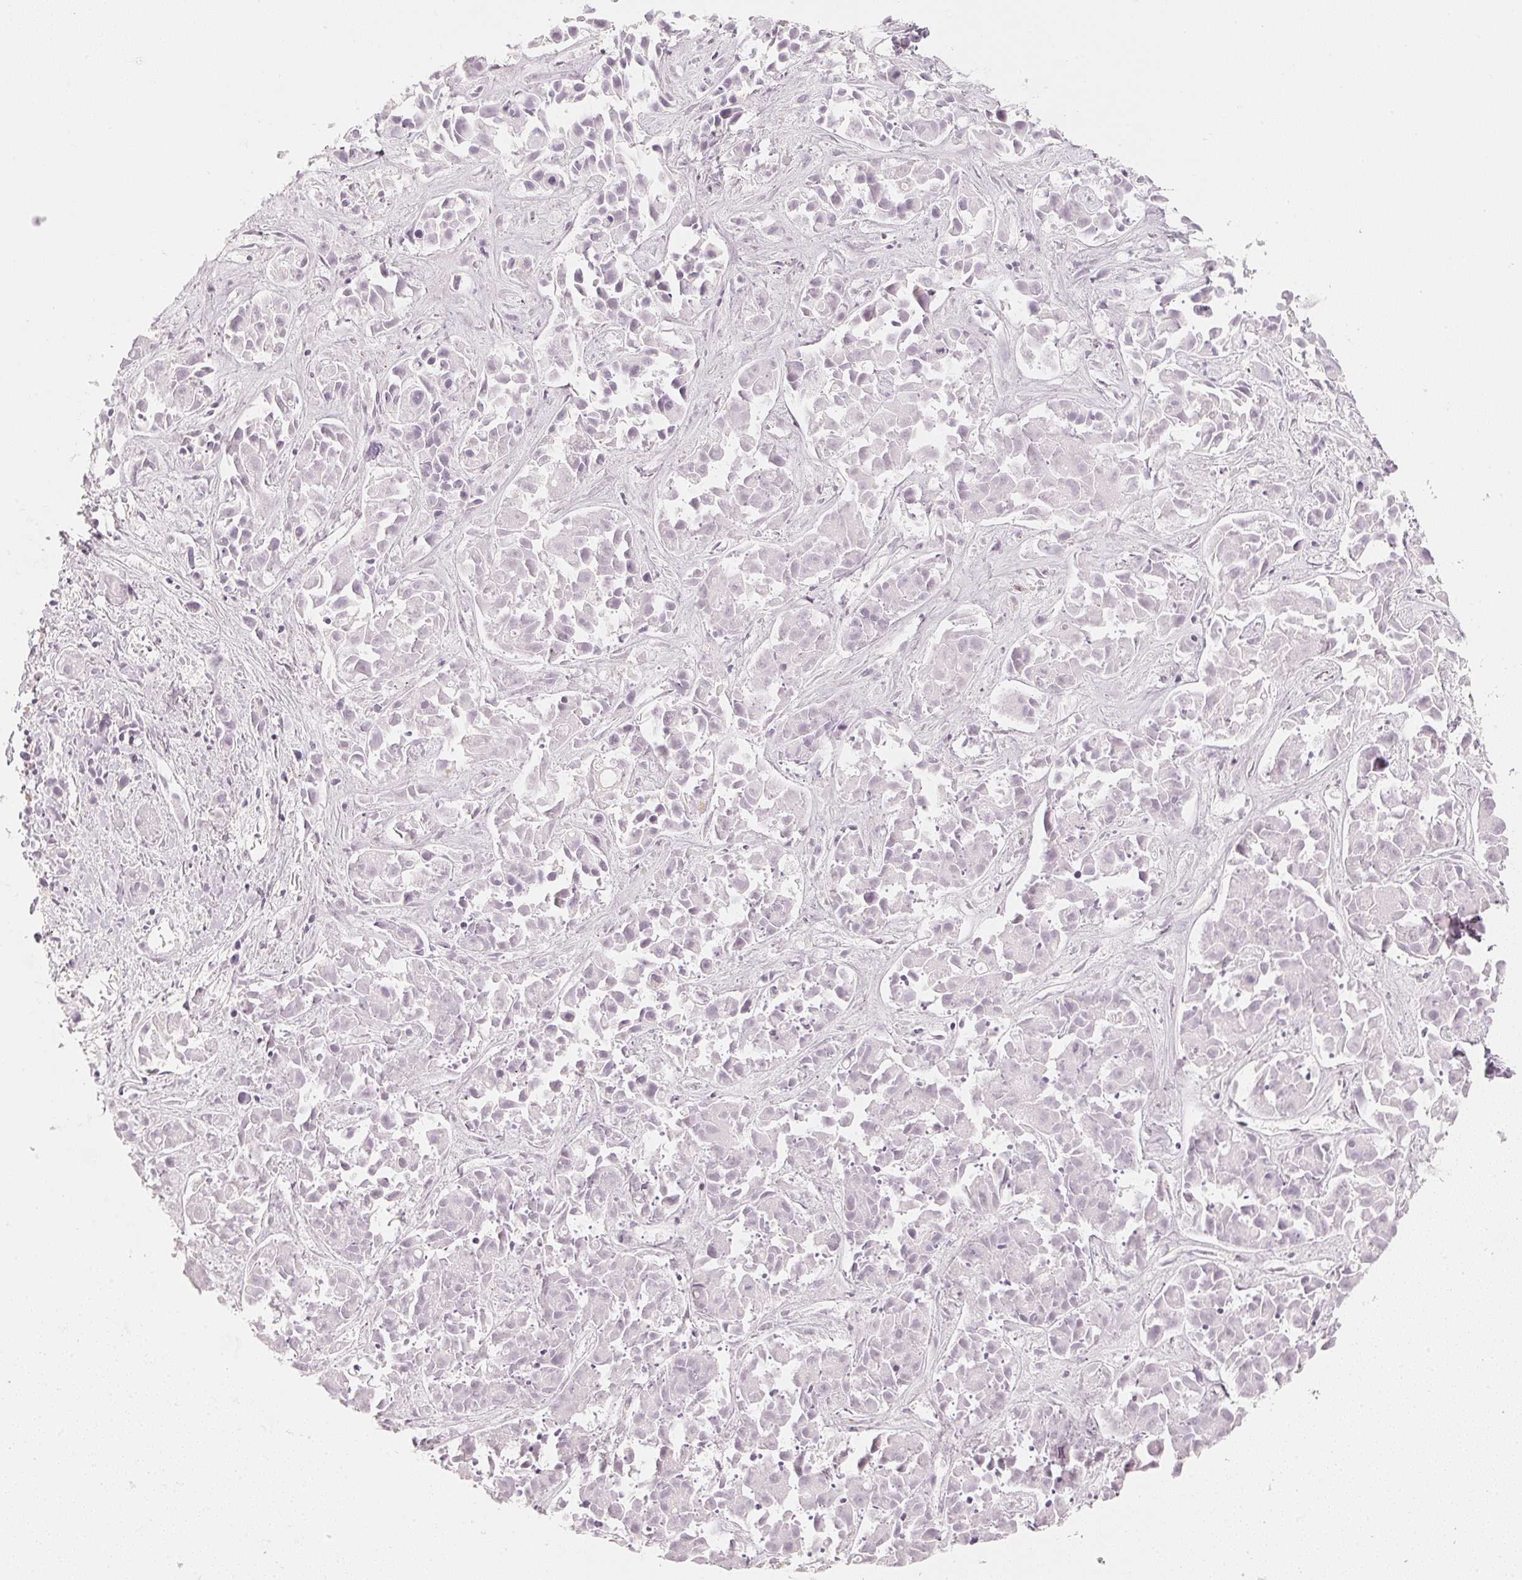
{"staining": {"intensity": "negative", "quantity": "none", "location": "none"}, "tissue": "liver cancer", "cell_type": "Tumor cells", "image_type": "cancer", "snomed": [{"axis": "morphology", "description": "Cholangiocarcinoma"}, {"axis": "topography", "description": "Liver"}], "caption": "Tumor cells are negative for protein expression in human liver cholangiocarcinoma.", "gene": "SLC22A8", "patient": {"sex": "female", "age": 81}}